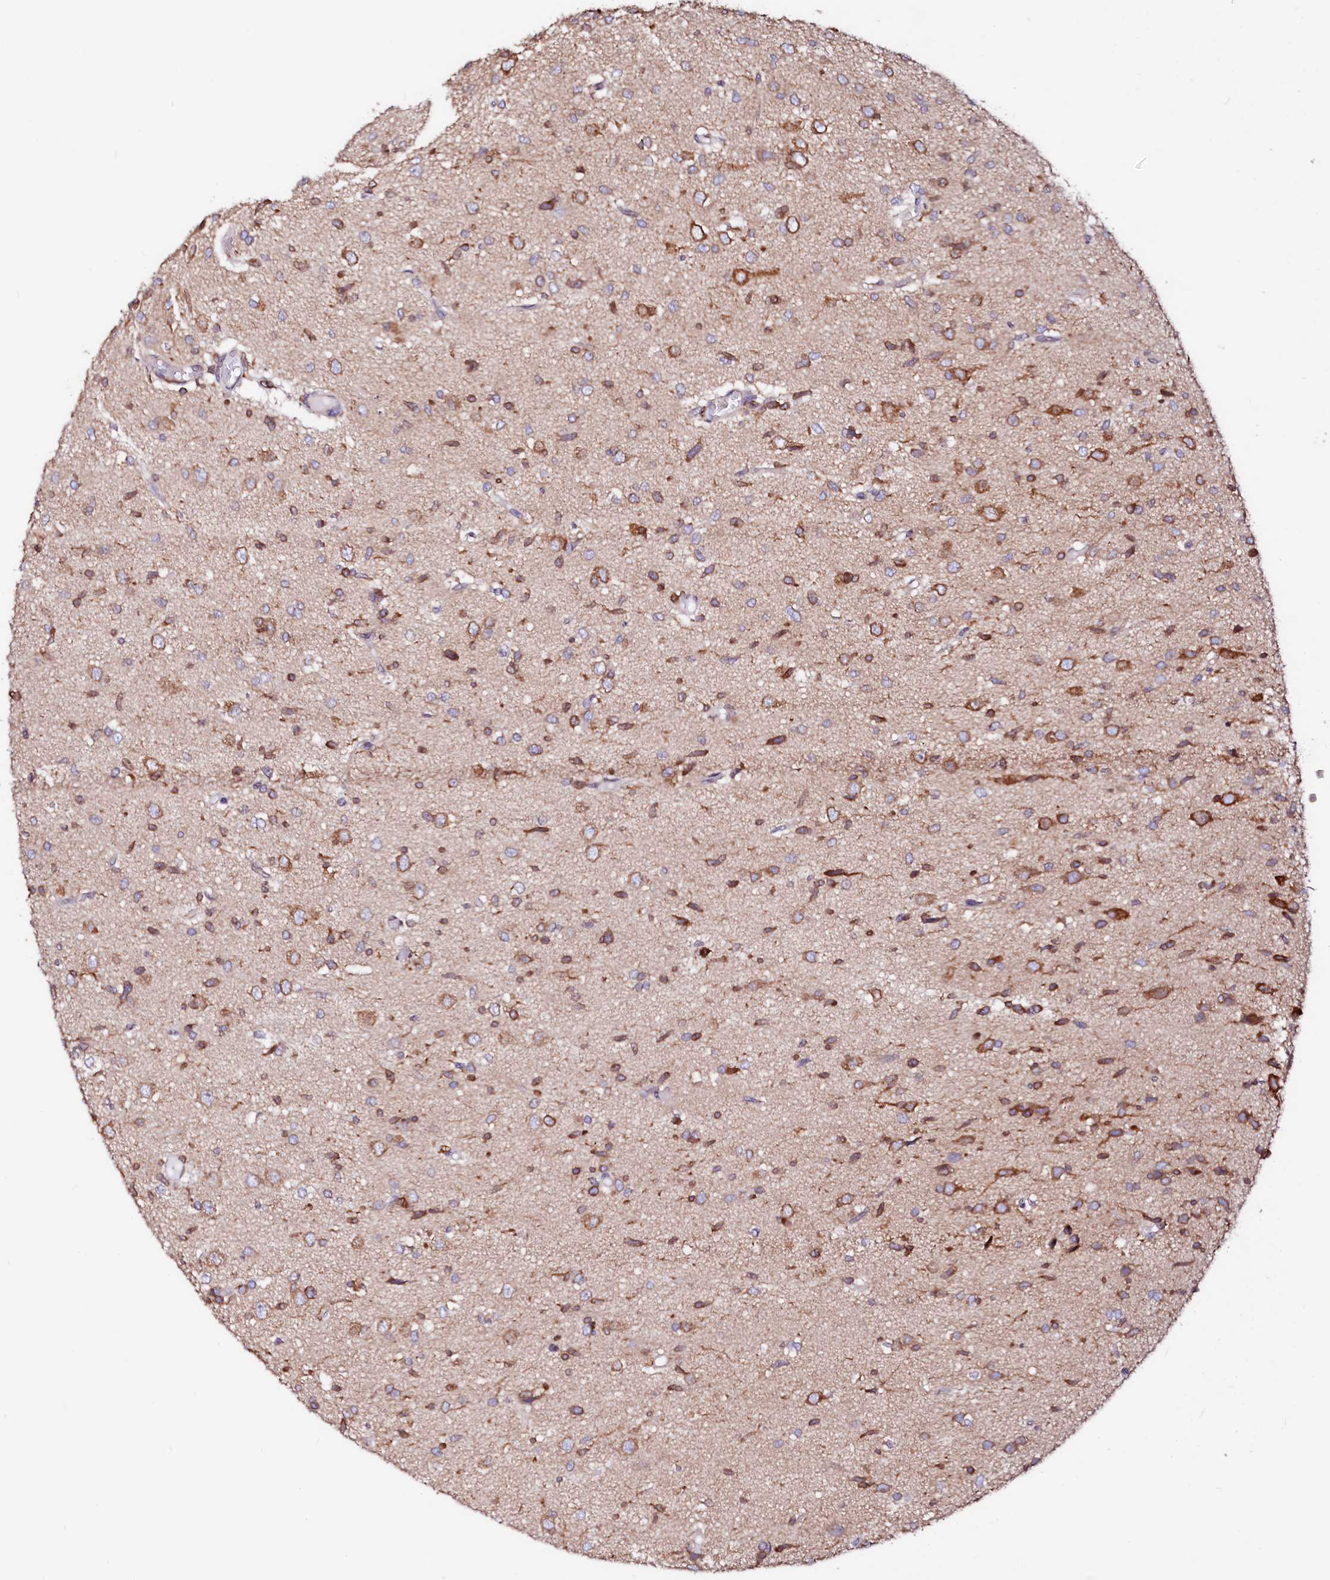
{"staining": {"intensity": "moderate", "quantity": "25%-75%", "location": "cytoplasmic/membranous"}, "tissue": "glioma", "cell_type": "Tumor cells", "image_type": "cancer", "snomed": [{"axis": "morphology", "description": "Glioma, malignant, High grade"}, {"axis": "topography", "description": "Brain"}], "caption": "Immunohistochemistry (IHC) image of neoplastic tissue: glioma stained using immunohistochemistry (IHC) reveals medium levels of moderate protein expression localized specifically in the cytoplasmic/membranous of tumor cells, appearing as a cytoplasmic/membranous brown color.", "gene": "DERL1", "patient": {"sex": "female", "age": 59}}